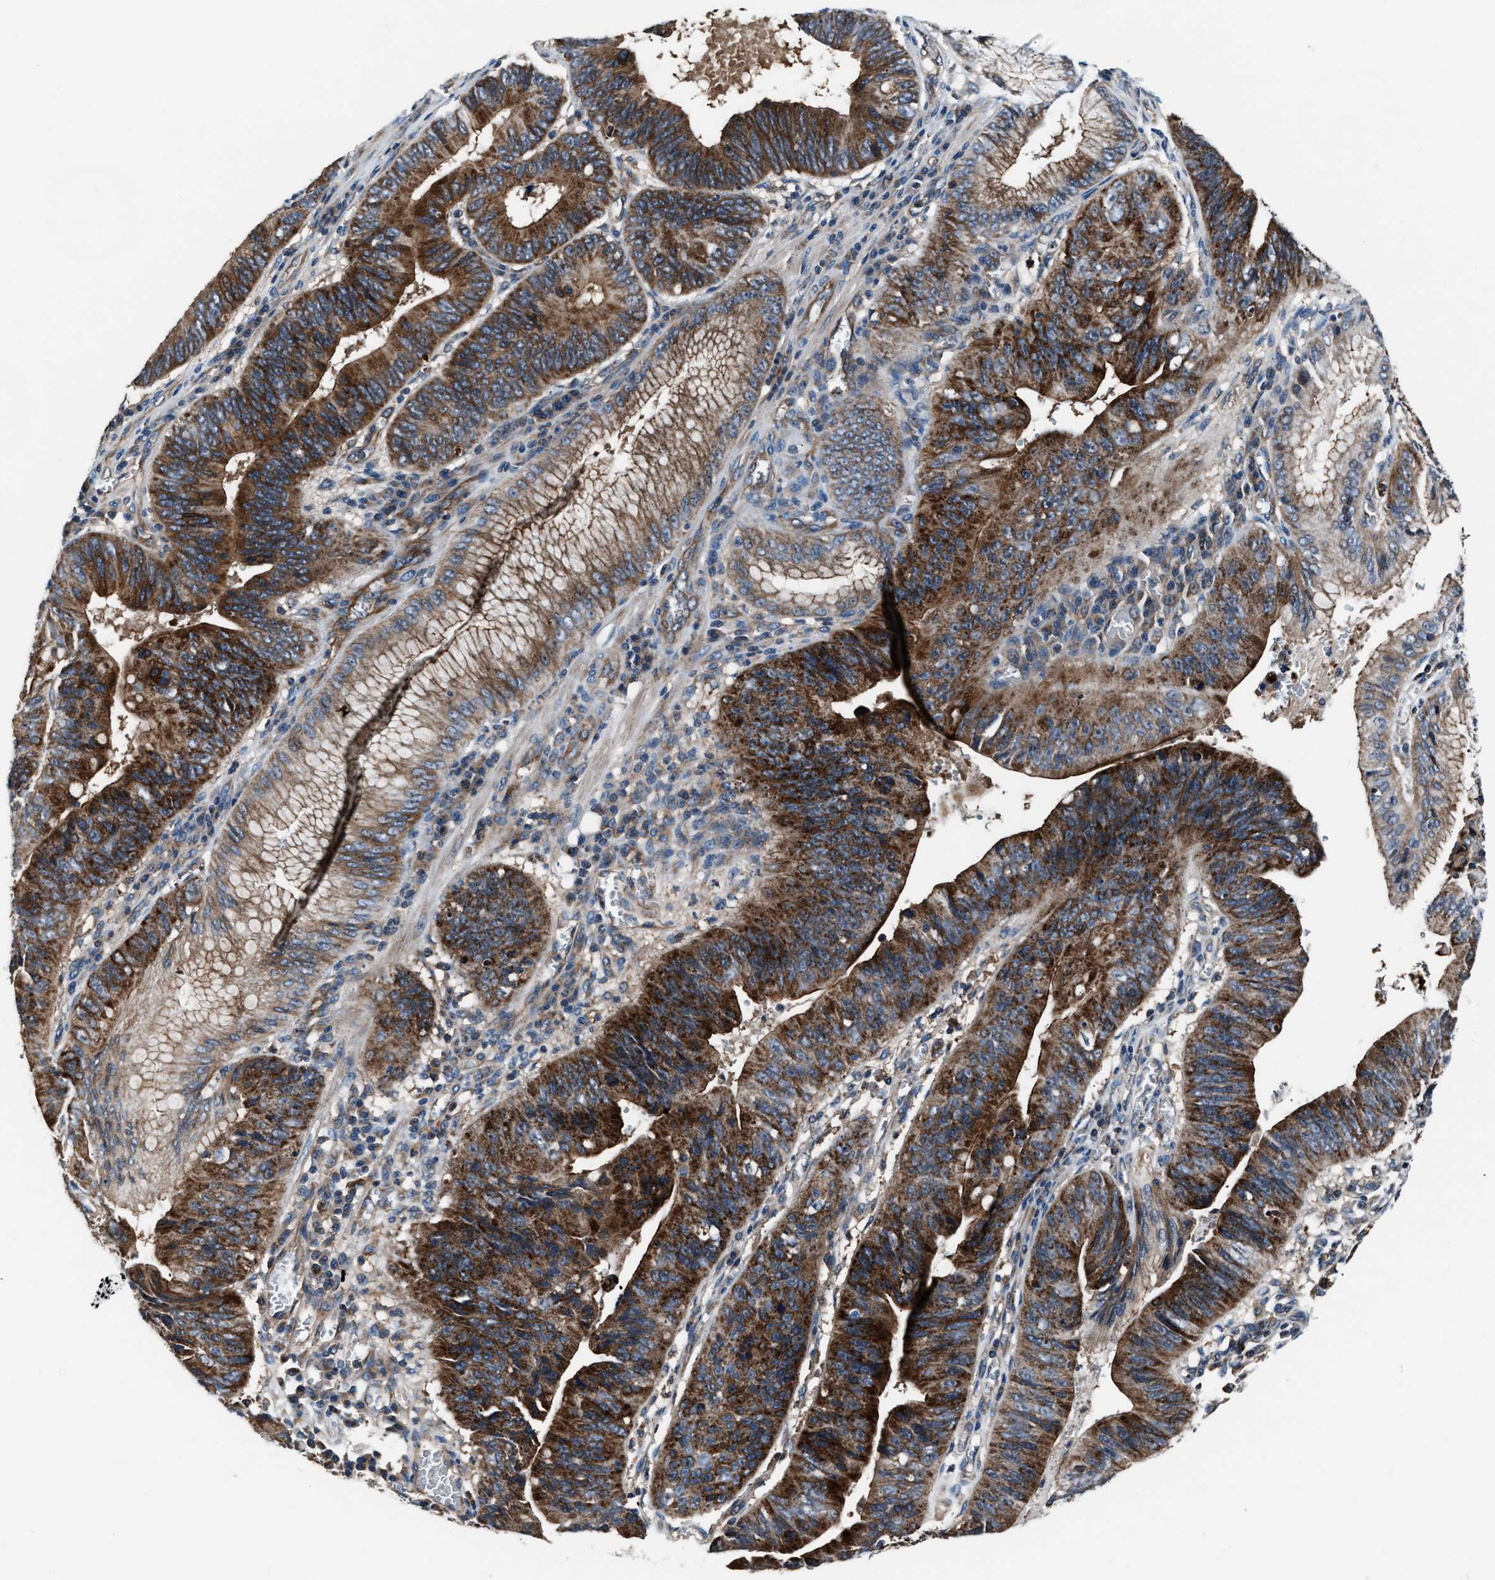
{"staining": {"intensity": "strong", "quantity": ">75%", "location": "cytoplasmic/membranous"}, "tissue": "stomach cancer", "cell_type": "Tumor cells", "image_type": "cancer", "snomed": [{"axis": "morphology", "description": "Adenocarcinoma, NOS"}, {"axis": "topography", "description": "Stomach"}], "caption": "Tumor cells exhibit high levels of strong cytoplasmic/membranous staining in approximately >75% of cells in human stomach cancer. The protein of interest is stained brown, and the nuclei are stained in blue (DAB IHC with brightfield microscopy, high magnification).", "gene": "GGCT", "patient": {"sex": "male", "age": 59}}